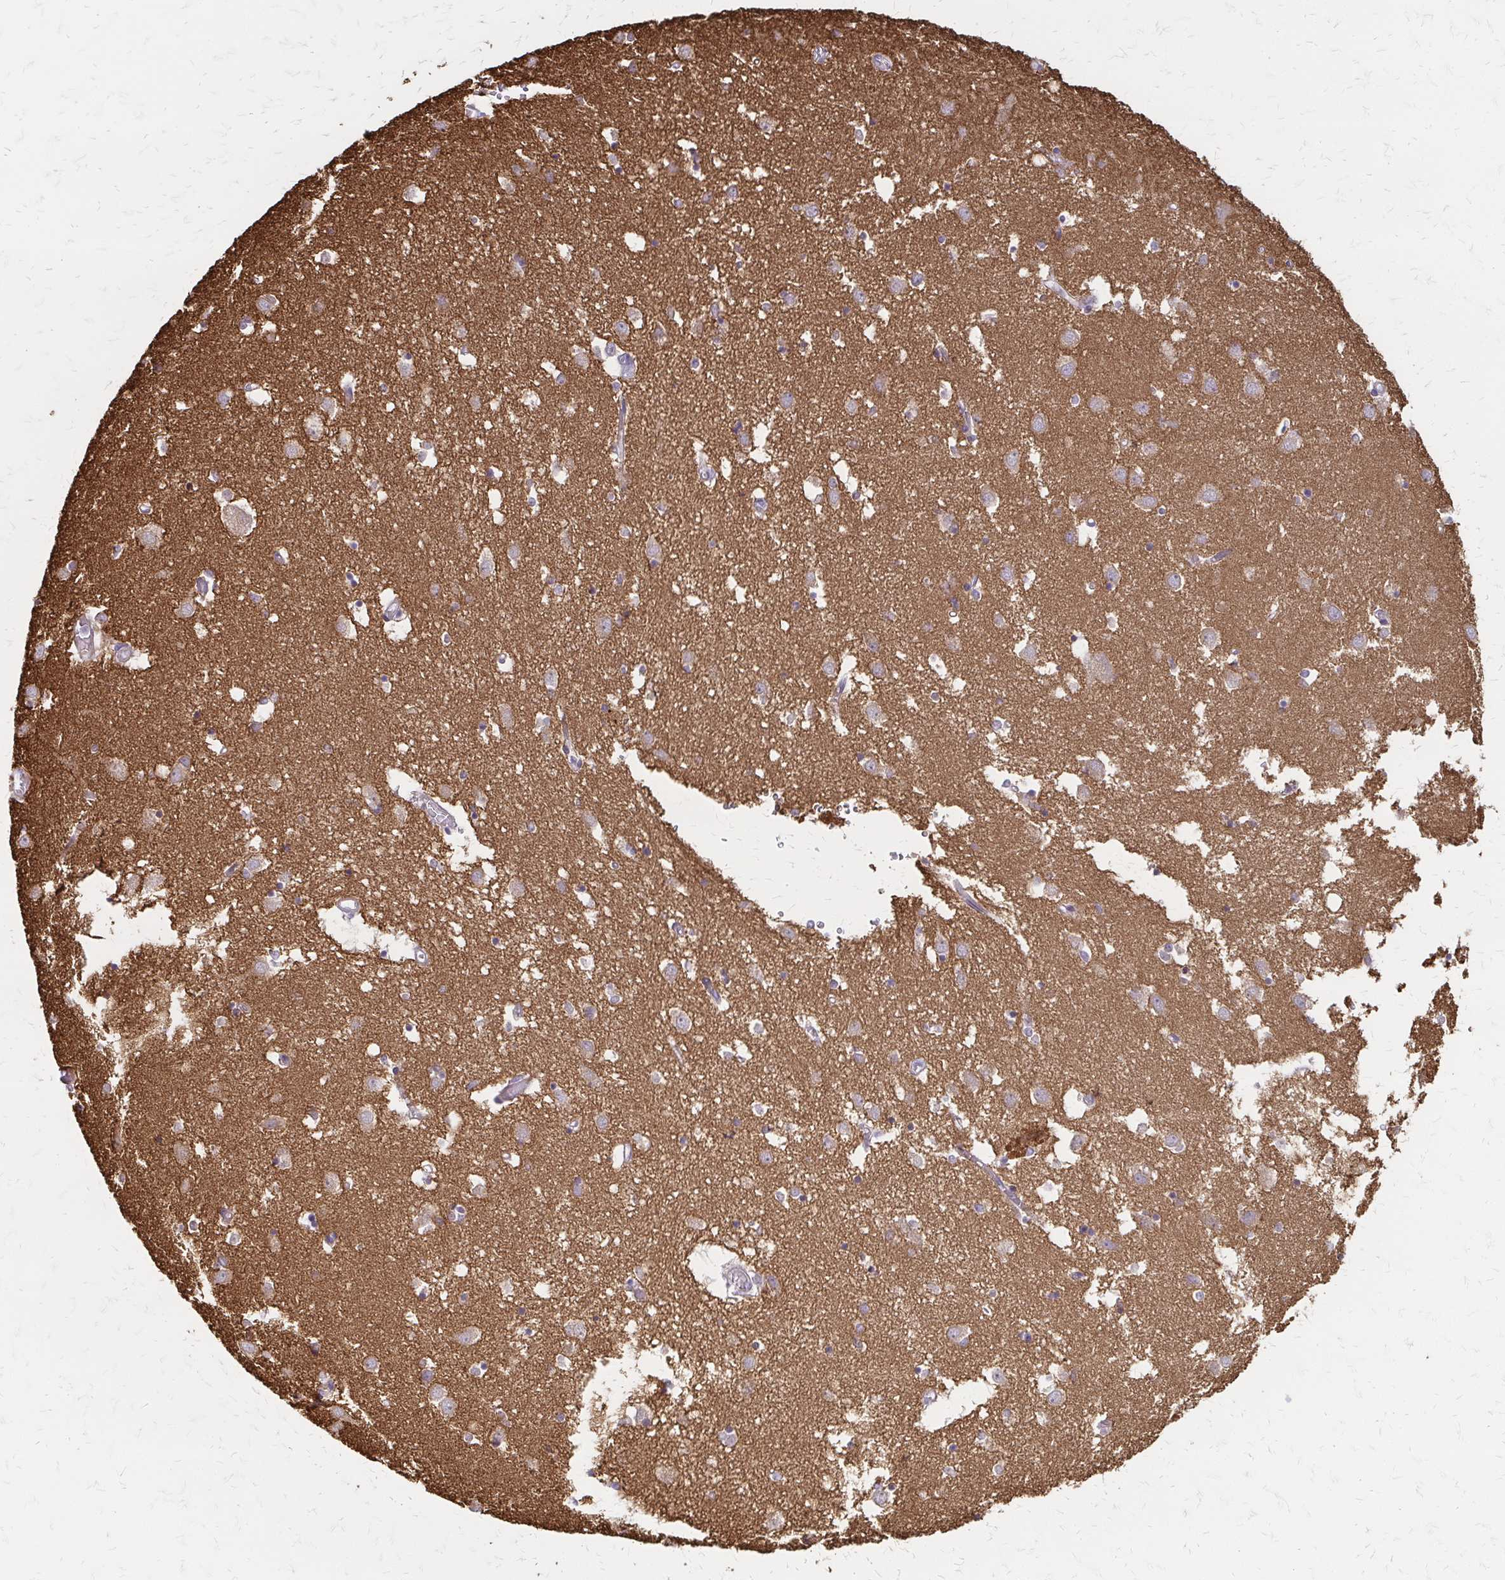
{"staining": {"intensity": "negative", "quantity": "none", "location": "none"}, "tissue": "caudate", "cell_type": "Glial cells", "image_type": "normal", "snomed": [{"axis": "morphology", "description": "Normal tissue, NOS"}, {"axis": "topography", "description": "Lateral ventricle wall"}], "caption": "An IHC photomicrograph of benign caudate is shown. There is no staining in glial cells of caudate.", "gene": "ZNF383", "patient": {"sex": "male", "age": 70}}